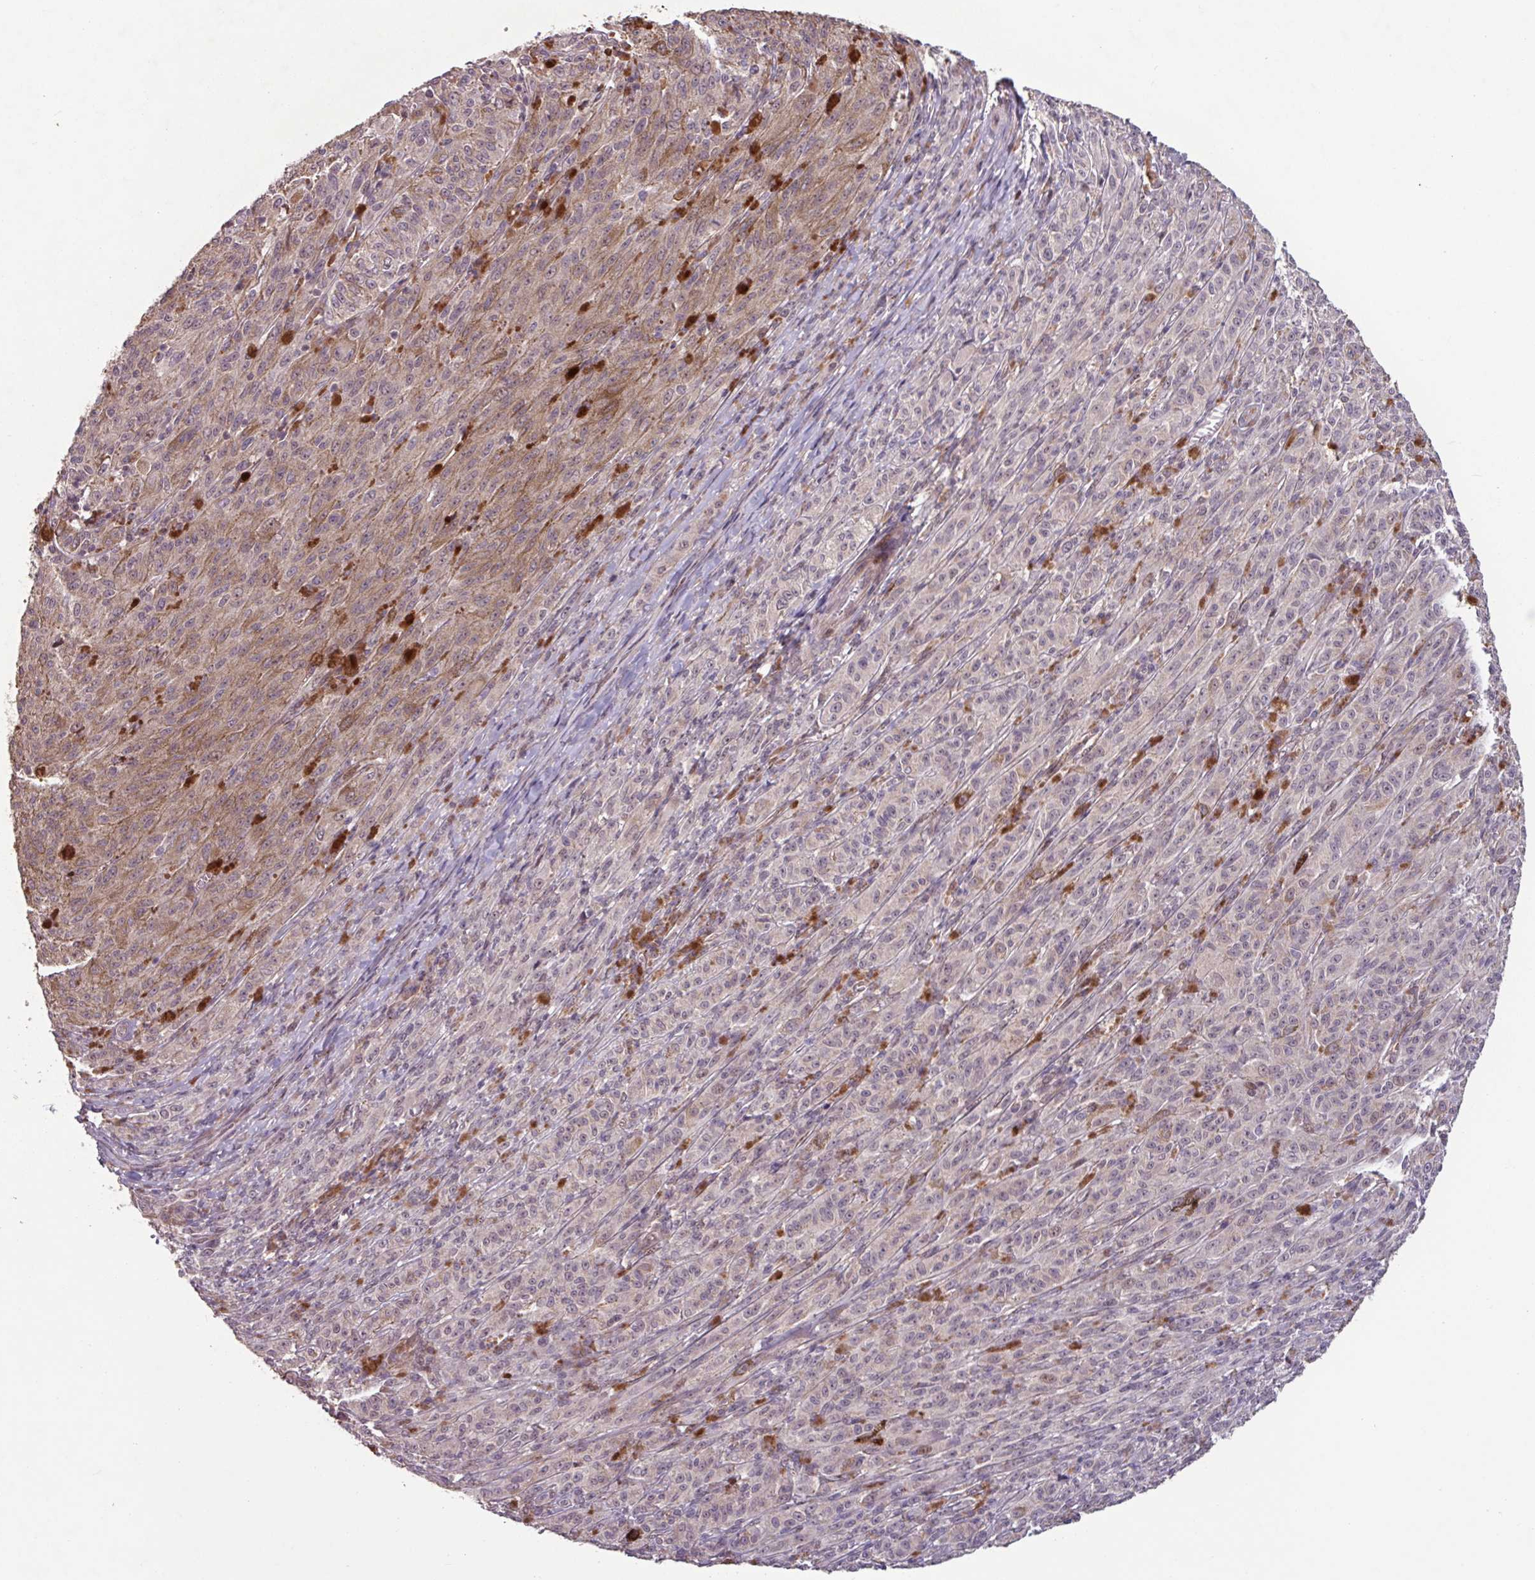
{"staining": {"intensity": "moderate", "quantity": "25%-75%", "location": "cytoplasmic/membranous,nuclear"}, "tissue": "melanoma", "cell_type": "Tumor cells", "image_type": "cancer", "snomed": [{"axis": "morphology", "description": "Malignant melanoma, NOS"}, {"axis": "topography", "description": "Skin"}], "caption": "Brown immunohistochemical staining in melanoma demonstrates moderate cytoplasmic/membranous and nuclear positivity in approximately 25%-75% of tumor cells.", "gene": "TMEM88", "patient": {"sex": "female", "age": 52}}